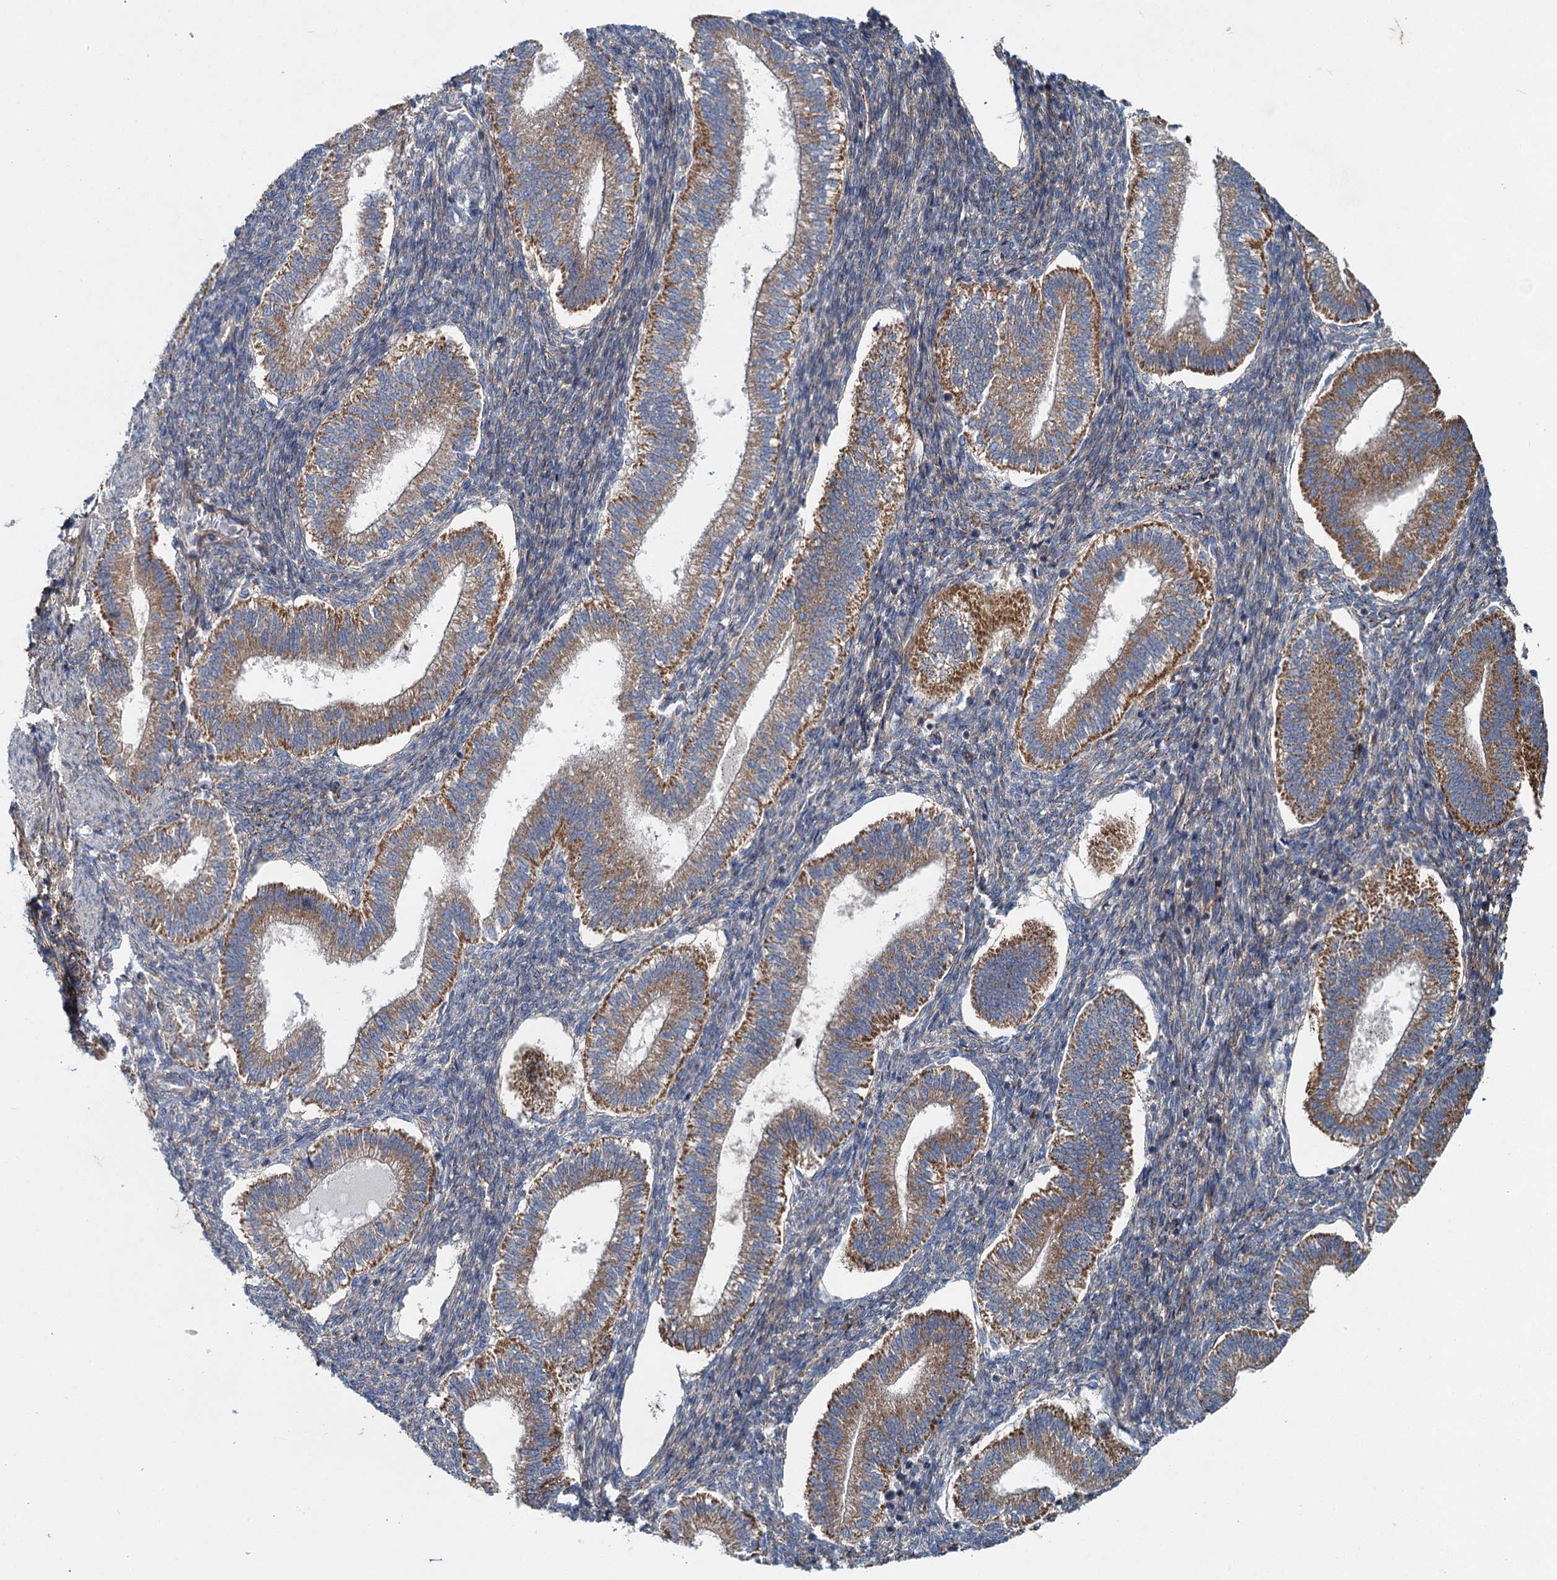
{"staining": {"intensity": "negative", "quantity": "none", "location": "none"}, "tissue": "endometrium", "cell_type": "Cells in endometrial stroma", "image_type": "normal", "snomed": [{"axis": "morphology", "description": "Normal tissue, NOS"}, {"axis": "topography", "description": "Endometrium"}], "caption": "Cells in endometrial stroma show no significant protein staining in normal endometrium. (DAB IHC visualized using brightfield microscopy, high magnification).", "gene": "ADCY2", "patient": {"sex": "female", "age": 25}}